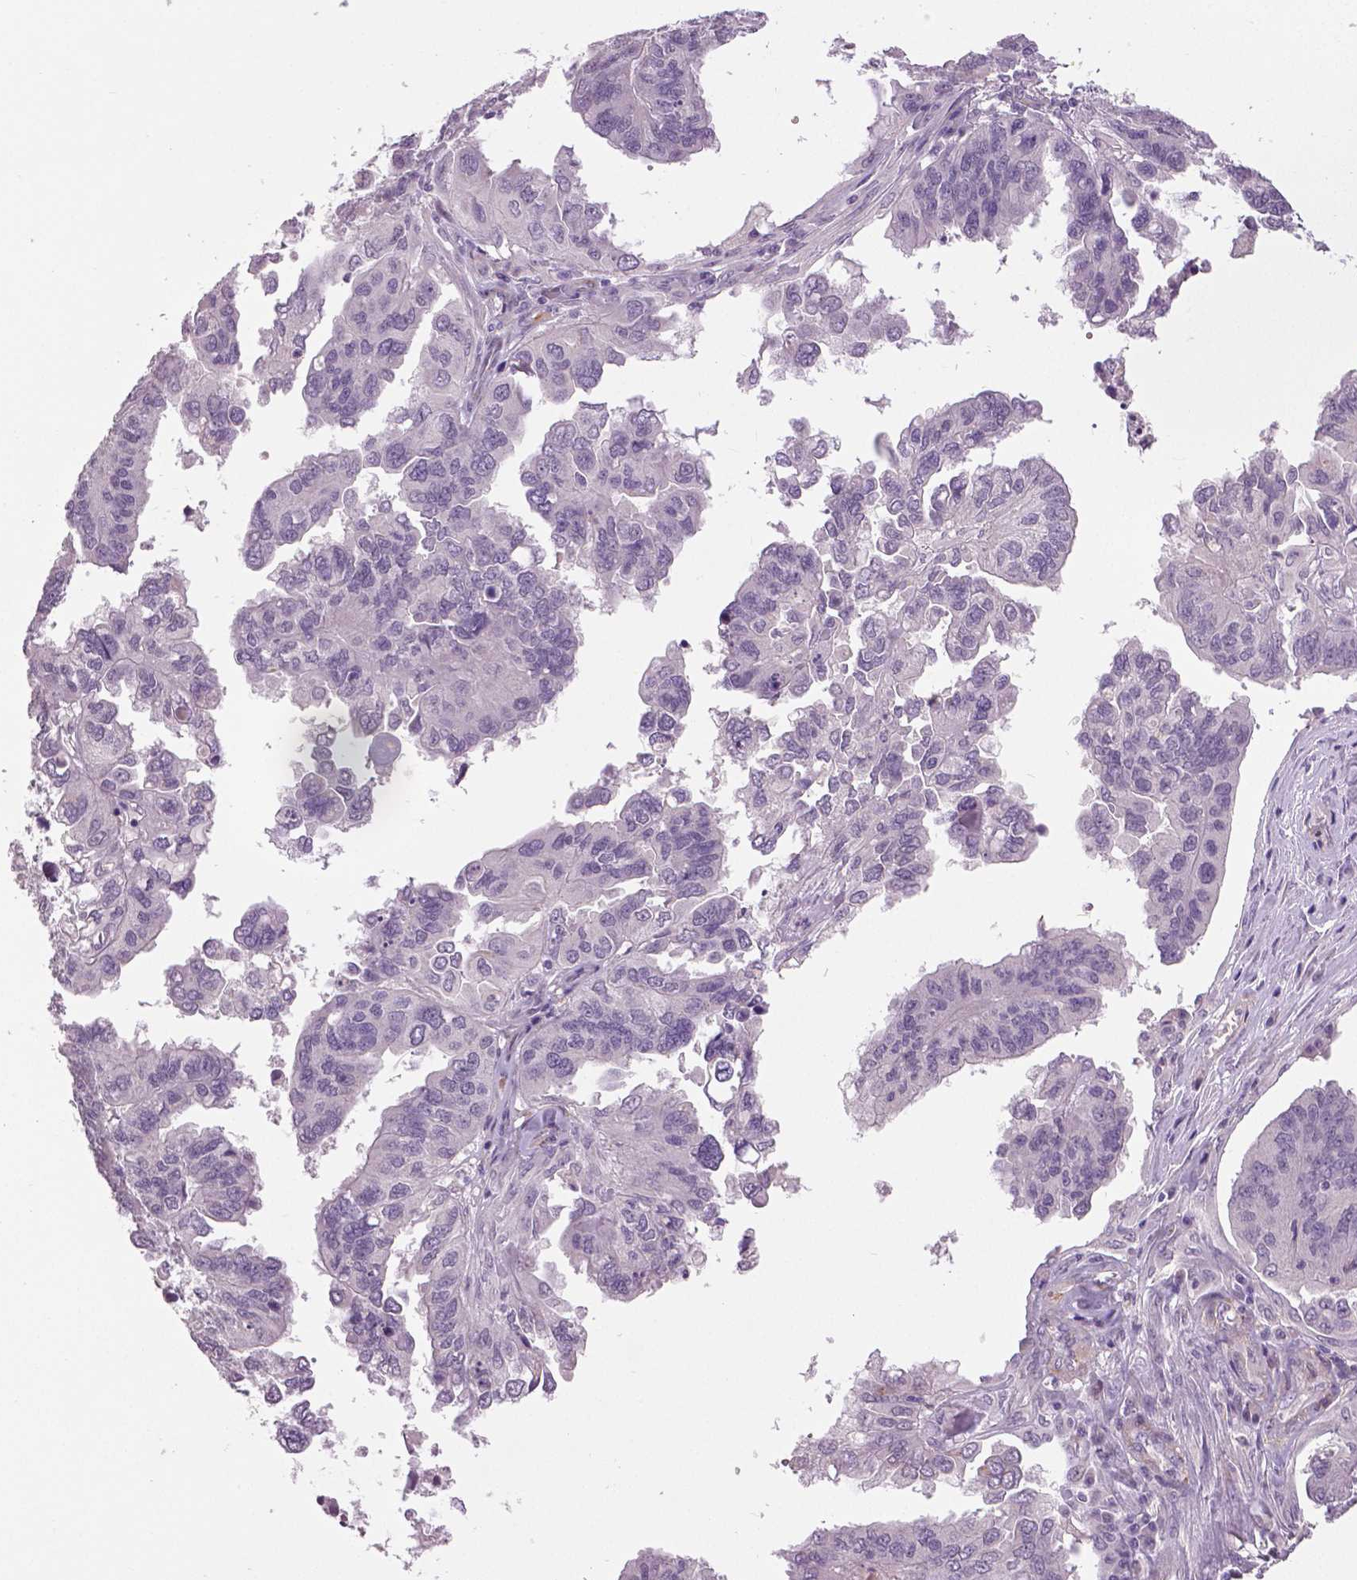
{"staining": {"intensity": "negative", "quantity": "none", "location": "none"}, "tissue": "ovarian cancer", "cell_type": "Tumor cells", "image_type": "cancer", "snomed": [{"axis": "morphology", "description": "Cystadenocarcinoma, serous, NOS"}, {"axis": "topography", "description": "Ovary"}], "caption": "A micrograph of serous cystadenocarcinoma (ovarian) stained for a protein shows no brown staining in tumor cells. Brightfield microscopy of immunohistochemistry stained with DAB (3,3'-diaminobenzidine) (brown) and hematoxylin (blue), captured at high magnification.", "gene": "FOXA1", "patient": {"sex": "female", "age": 79}}